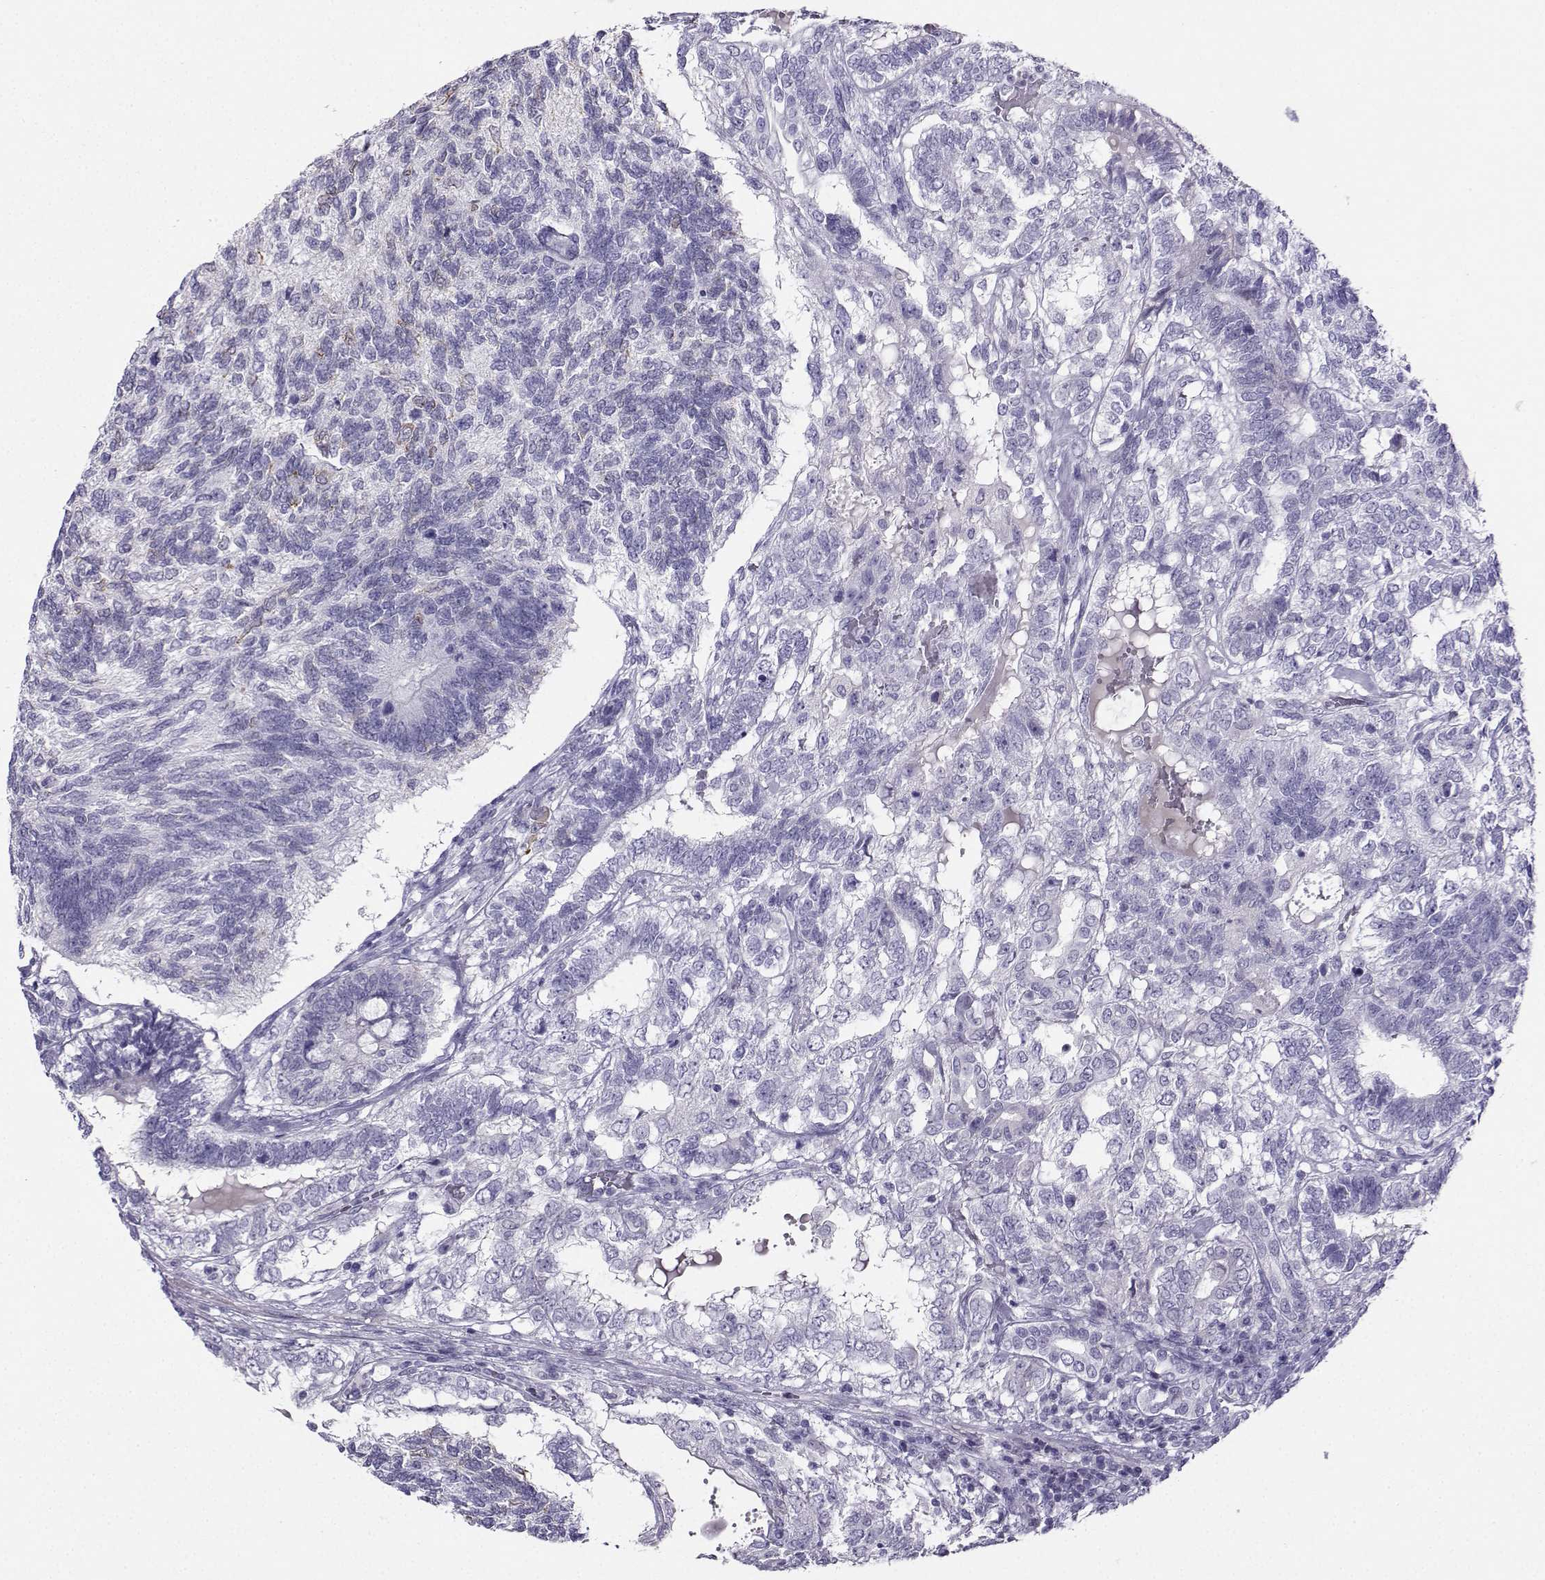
{"staining": {"intensity": "negative", "quantity": "none", "location": "none"}, "tissue": "testis cancer", "cell_type": "Tumor cells", "image_type": "cancer", "snomed": [{"axis": "morphology", "description": "Seminoma, NOS"}, {"axis": "morphology", "description": "Carcinoma, Embryonal, NOS"}, {"axis": "topography", "description": "Testis"}], "caption": "Tumor cells show no significant protein positivity in embryonal carcinoma (testis). Nuclei are stained in blue.", "gene": "FBXO24", "patient": {"sex": "male", "age": 41}}